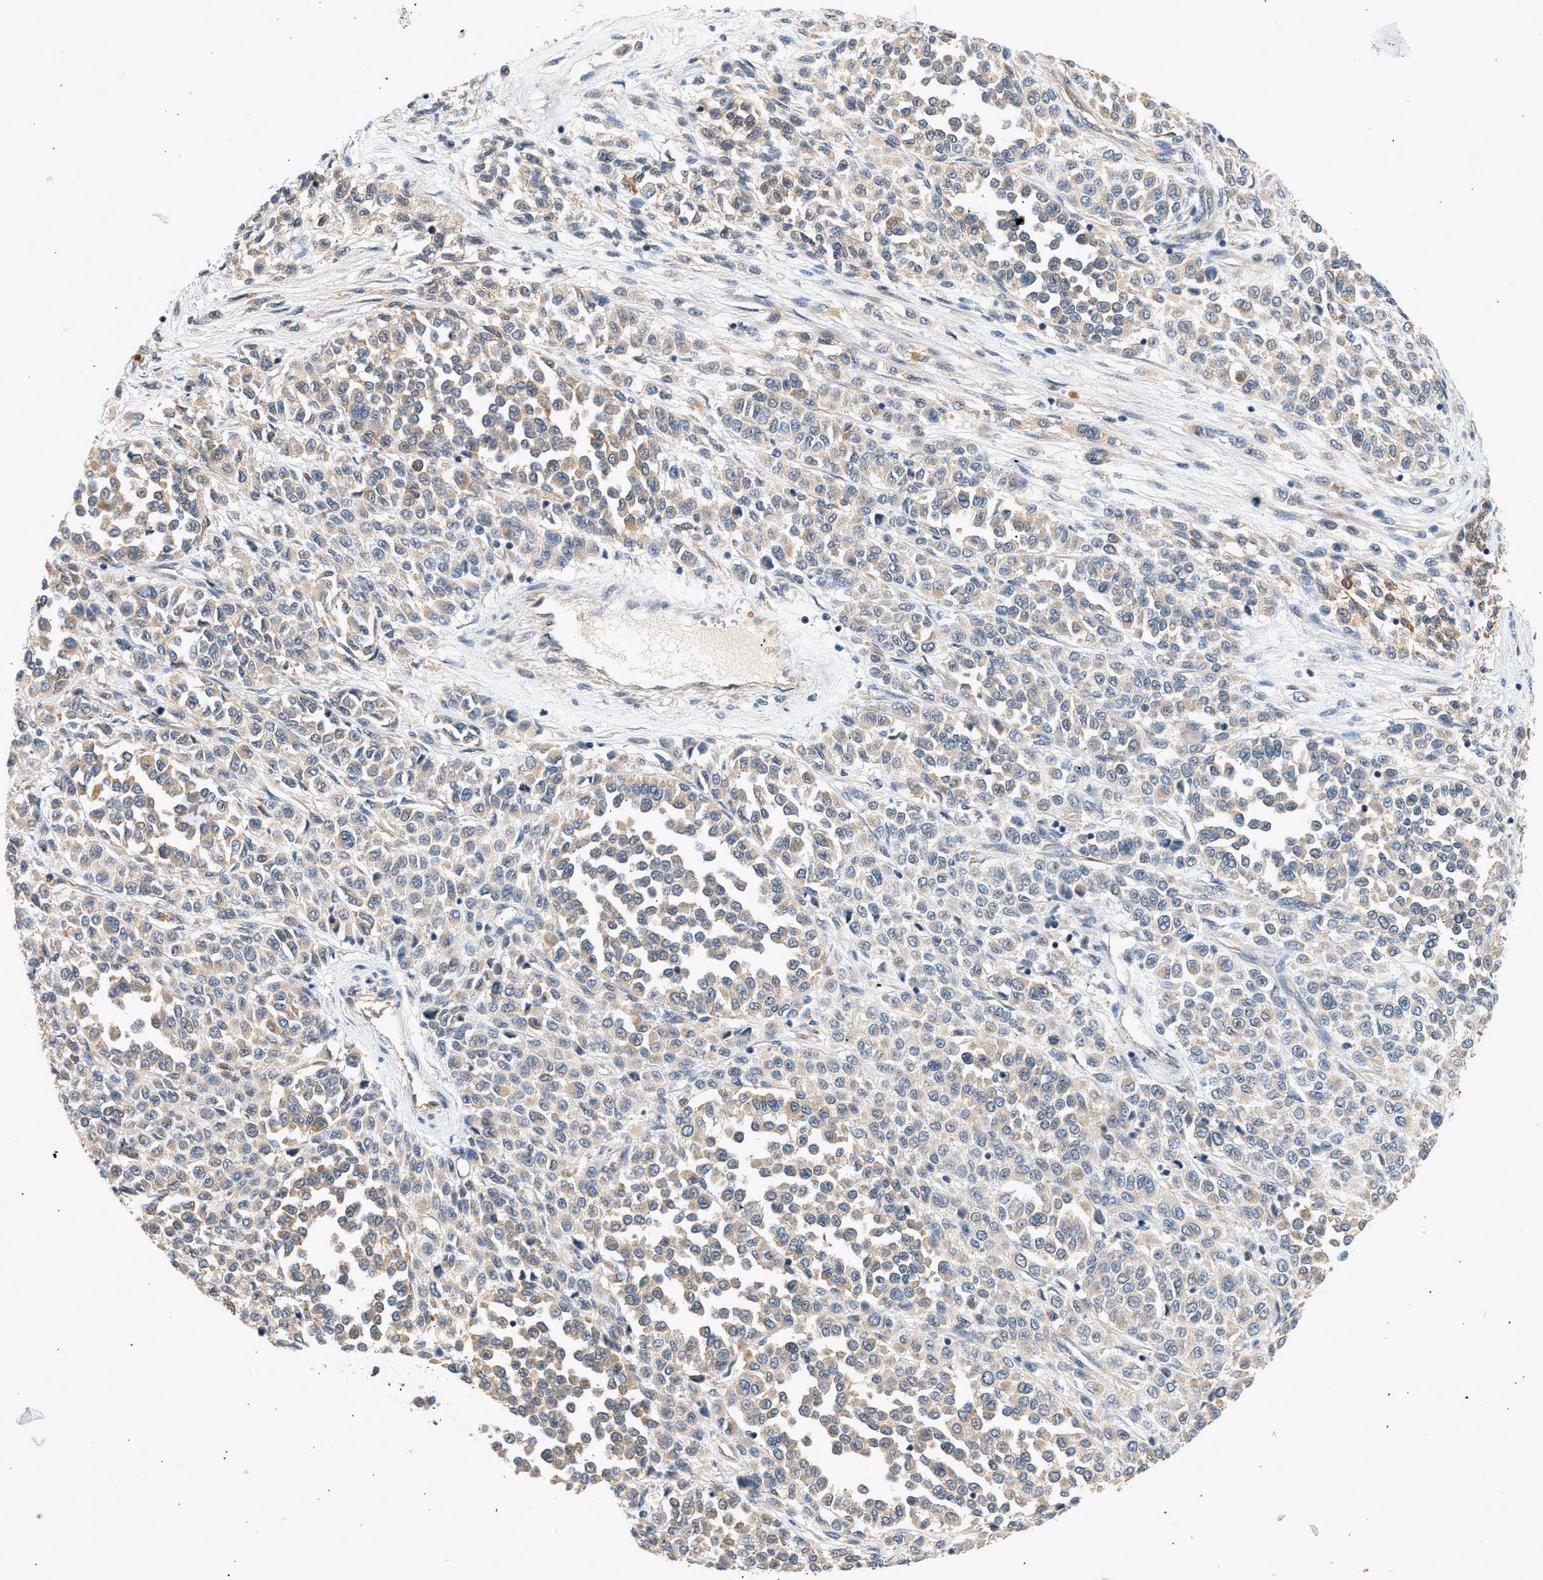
{"staining": {"intensity": "weak", "quantity": "<25%", "location": "cytoplasmic/membranous"}, "tissue": "melanoma", "cell_type": "Tumor cells", "image_type": "cancer", "snomed": [{"axis": "morphology", "description": "Malignant melanoma, Metastatic site"}, {"axis": "topography", "description": "Pancreas"}], "caption": "Tumor cells are negative for brown protein staining in melanoma.", "gene": "WDR31", "patient": {"sex": "female", "age": 30}}